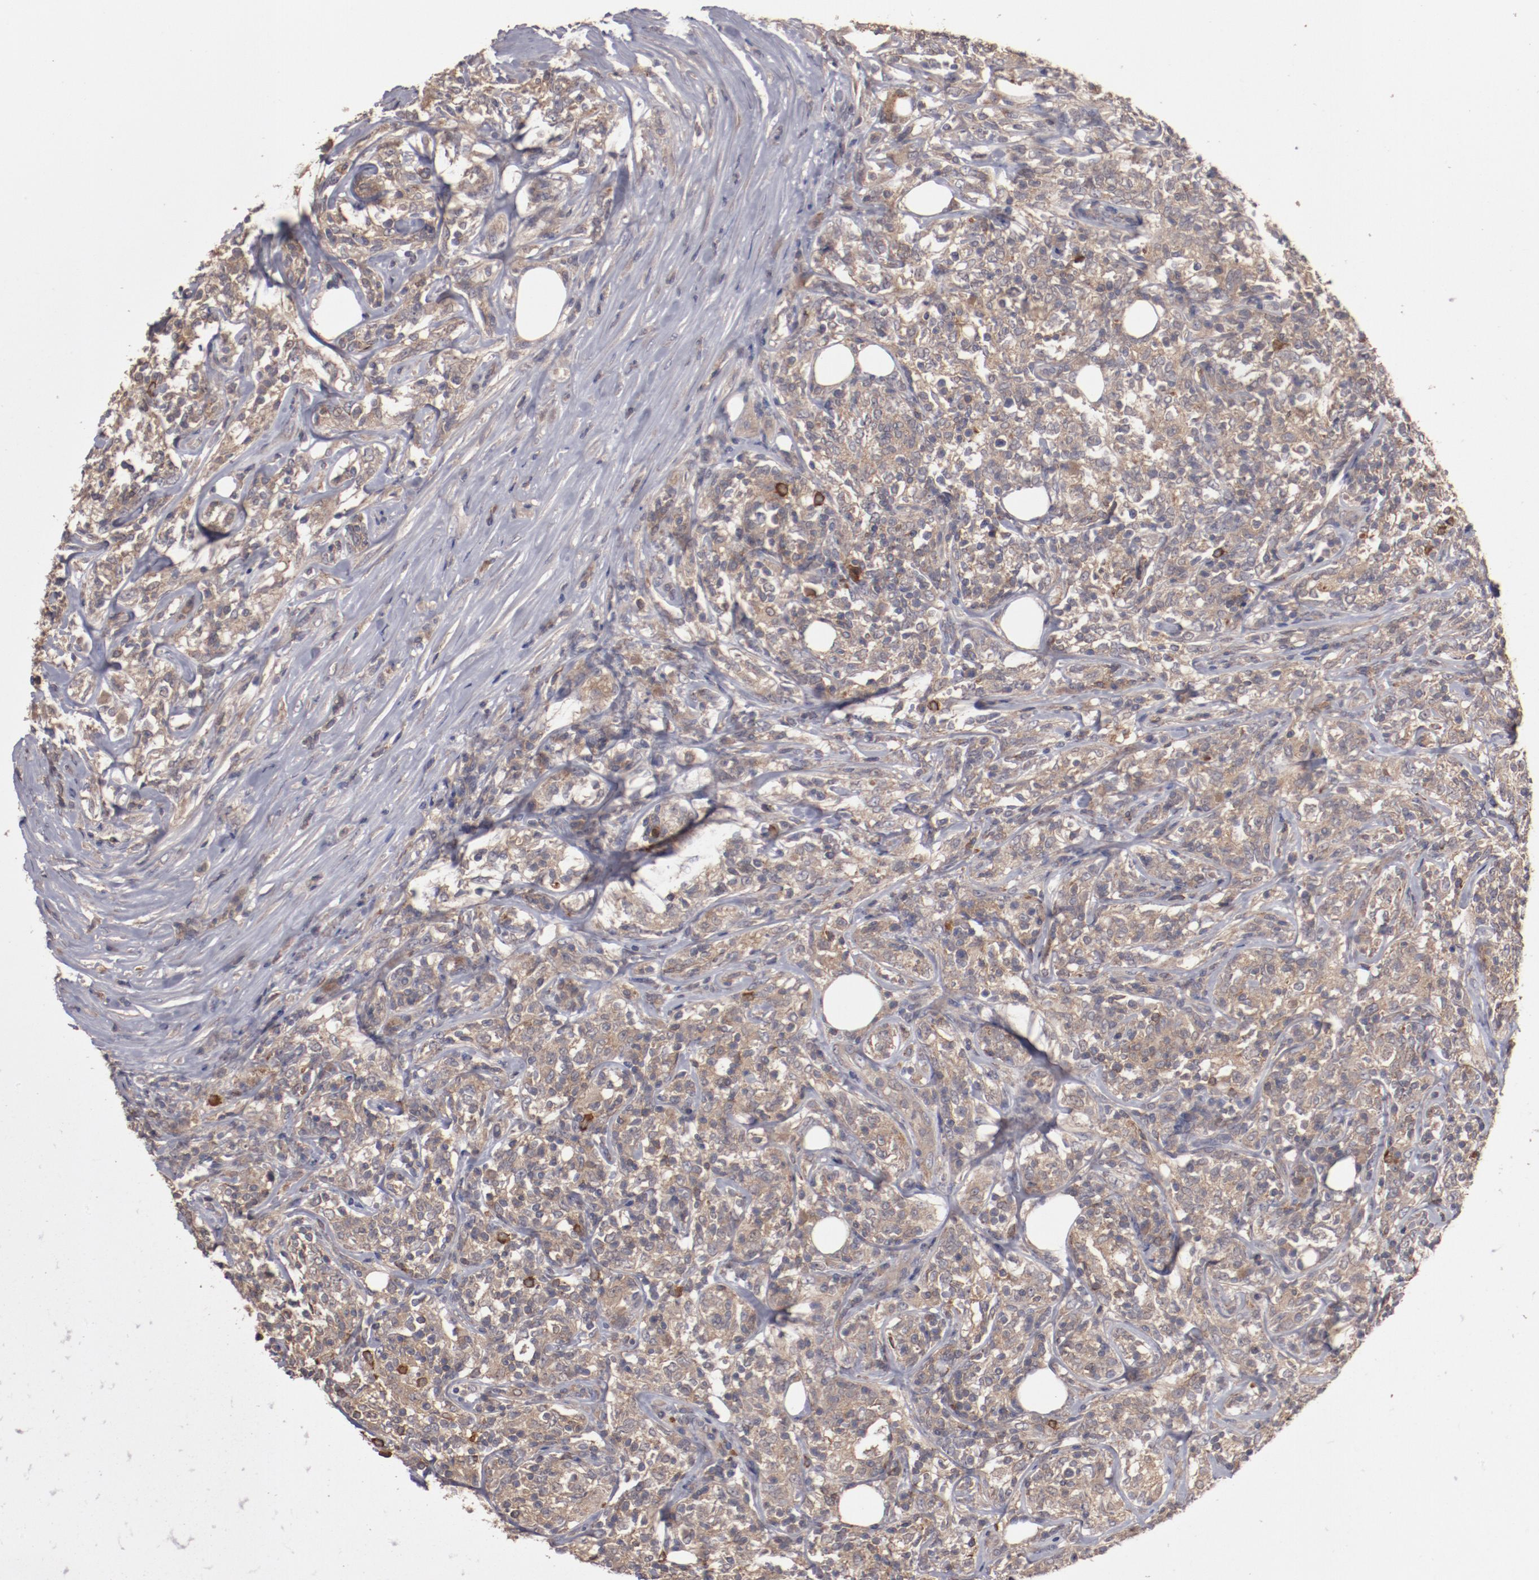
{"staining": {"intensity": "weak", "quantity": ">75%", "location": "cytoplasmic/membranous"}, "tissue": "lymphoma", "cell_type": "Tumor cells", "image_type": "cancer", "snomed": [{"axis": "morphology", "description": "Malignant lymphoma, non-Hodgkin's type, High grade"}, {"axis": "topography", "description": "Lymph node"}], "caption": "There is low levels of weak cytoplasmic/membranous expression in tumor cells of high-grade malignant lymphoma, non-Hodgkin's type, as demonstrated by immunohistochemical staining (brown color).", "gene": "LRRC75B", "patient": {"sex": "female", "age": 84}}